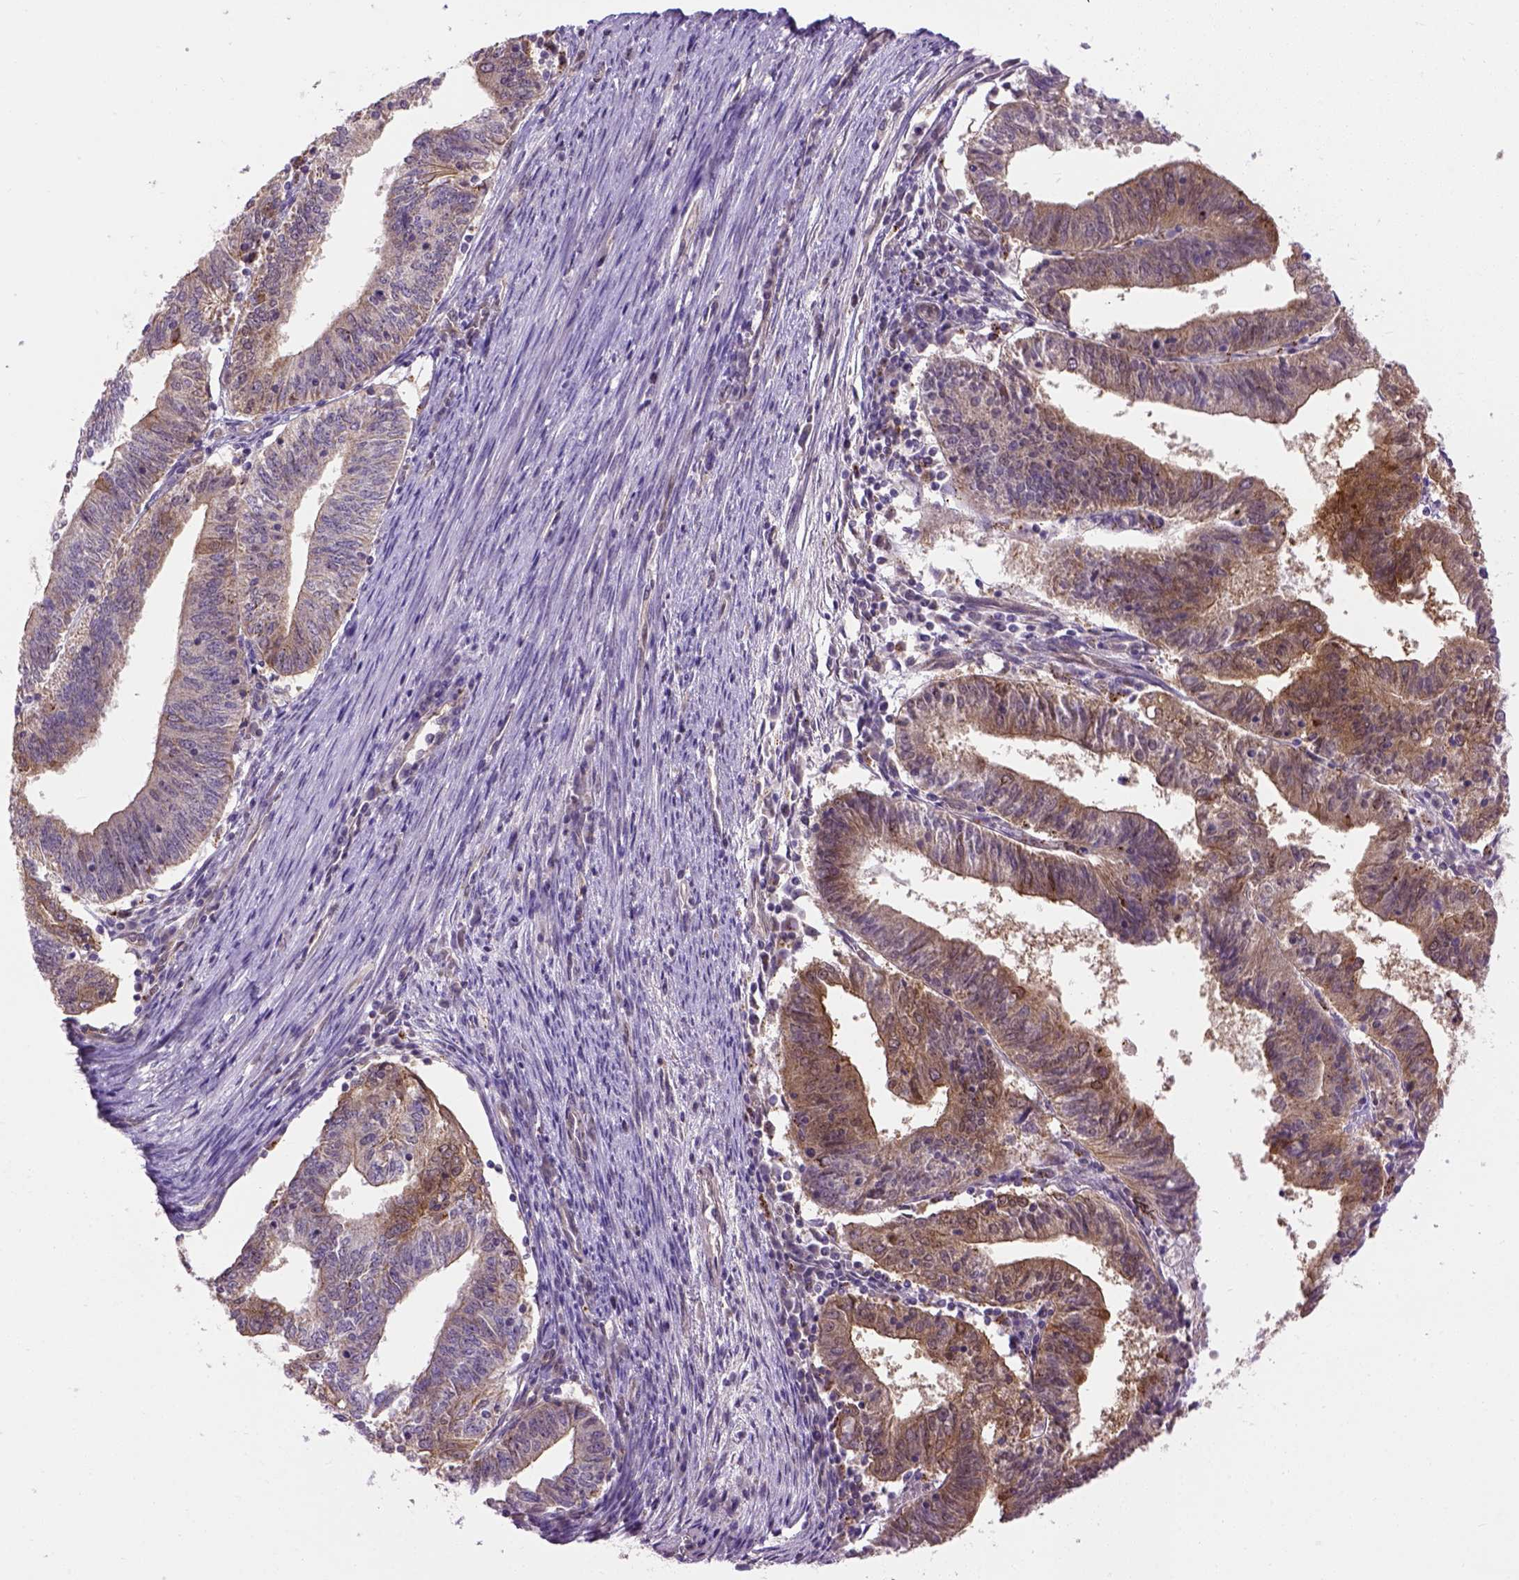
{"staining": {"intensity": "strong", "quantity": "<25%", "location": "cytoplasmic/membranous"}, "tissue": "endometrial cancer", "cell_type": "Tumor cells", "image_type": "cancer", "snomed": [{"axis": "morphology", "description": "Adenocarcinoma, NOS"}, {"axis": "topography", "description": "Endometrium"}], "caption": "The histopathology image displays immunohistochemical staining of endometrial cancer. There is strong cytoplasmic/membranous positivity is appreciated in approximately <25% of tumor cells.", "gene": "KAZN", "patient": {"sex": "female", "age": 82}}